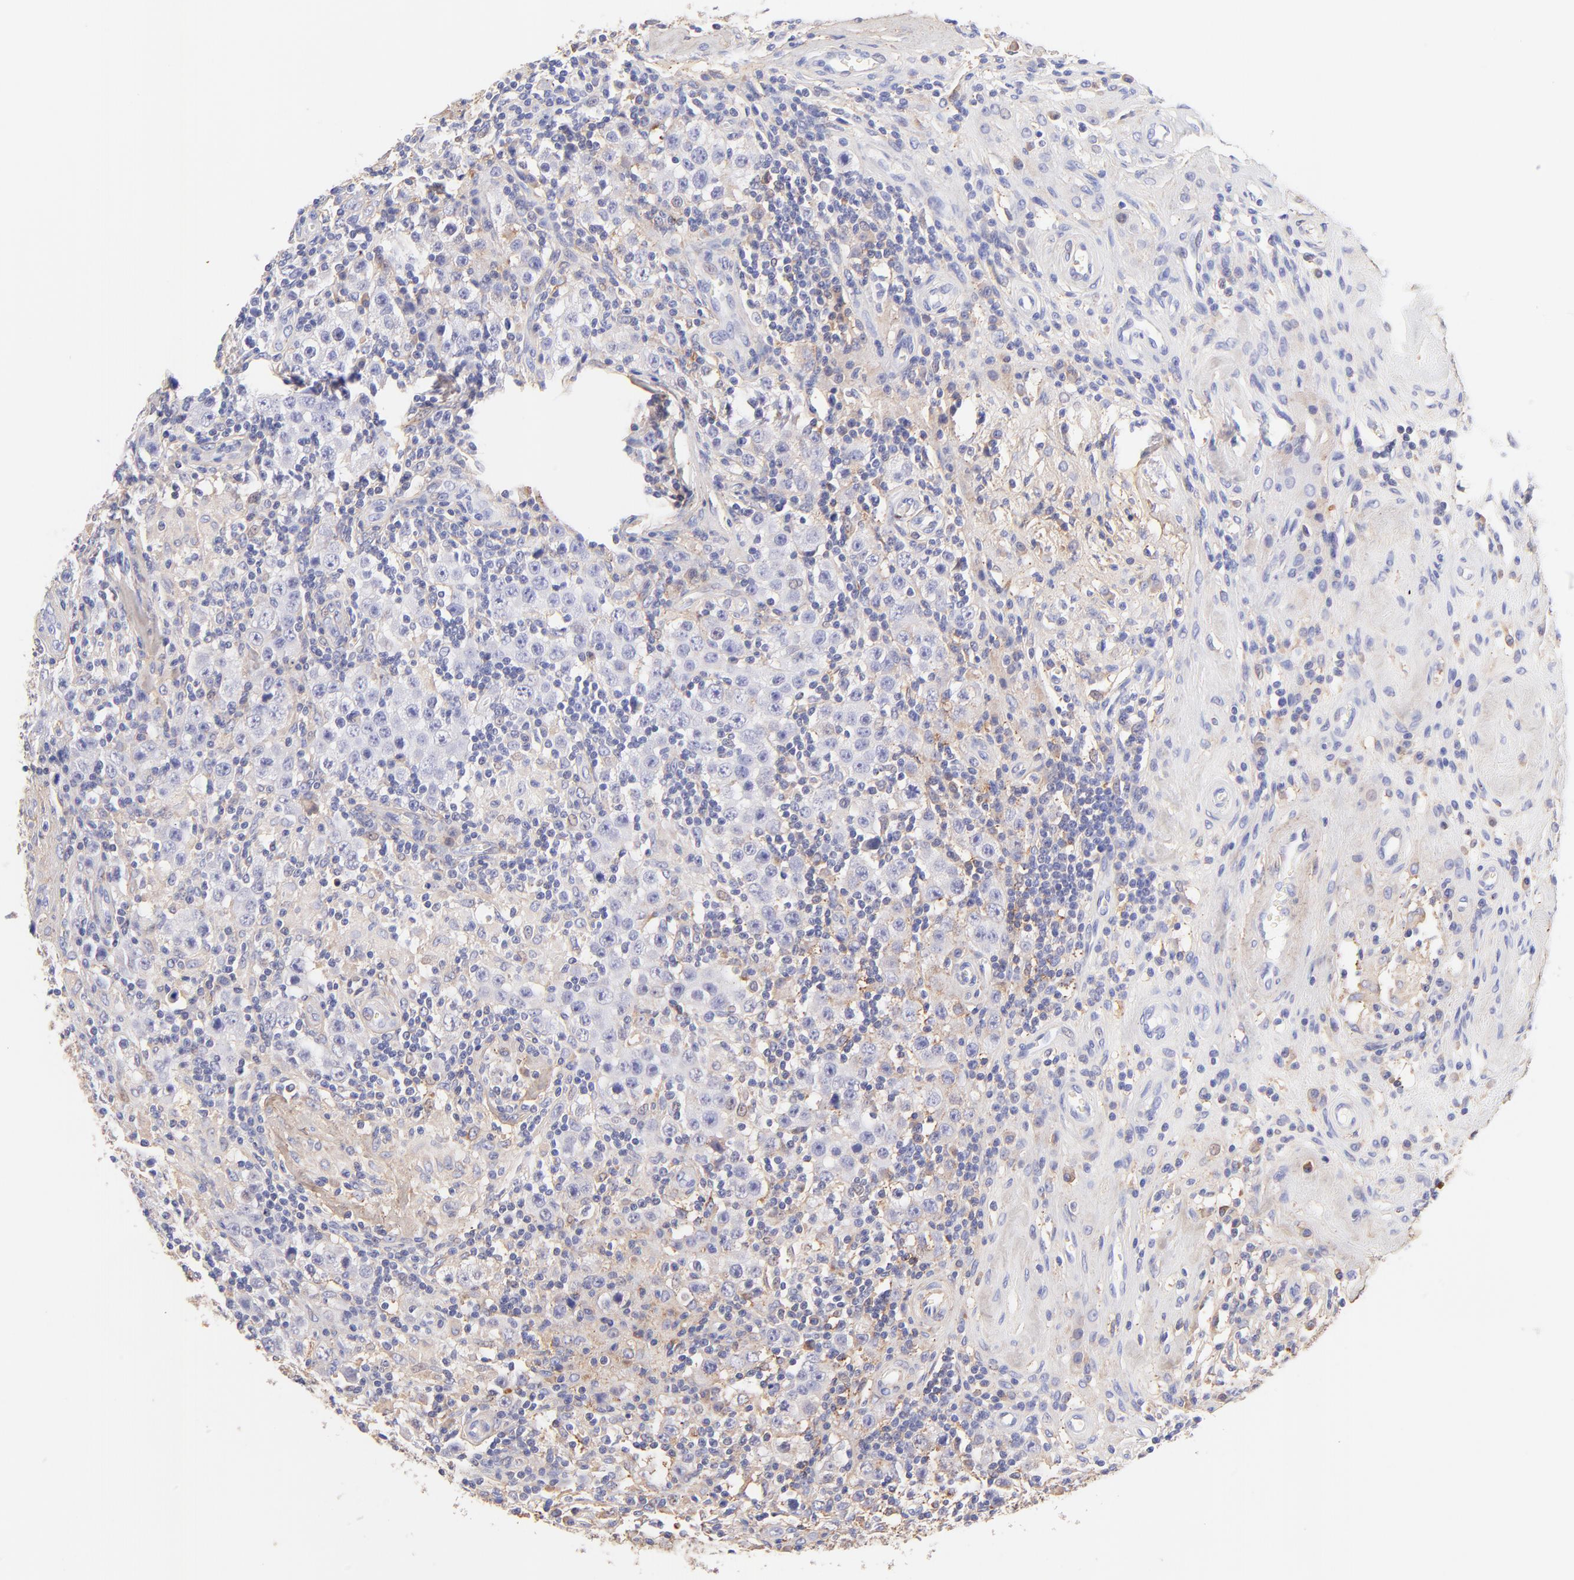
{"staining": {"intensity": "negative", "quantity": "none", "location": "none"}, "tissue": "testis cancer", "cell_type": "Tumor cells", "image_type": "cancer", "snomed": [{"axis": "morphology", "description": "Seminoma, NOS"}, {"axis": "topography", "description": "Testis"}], "caption": "An immunohistochemistry (IHC) photomicrograph of testis seminoma is shown. There is no staining in tumor cells of testis seminoma.", "gene": "BGN", "patient": {"sex": "male", "age": 32}}